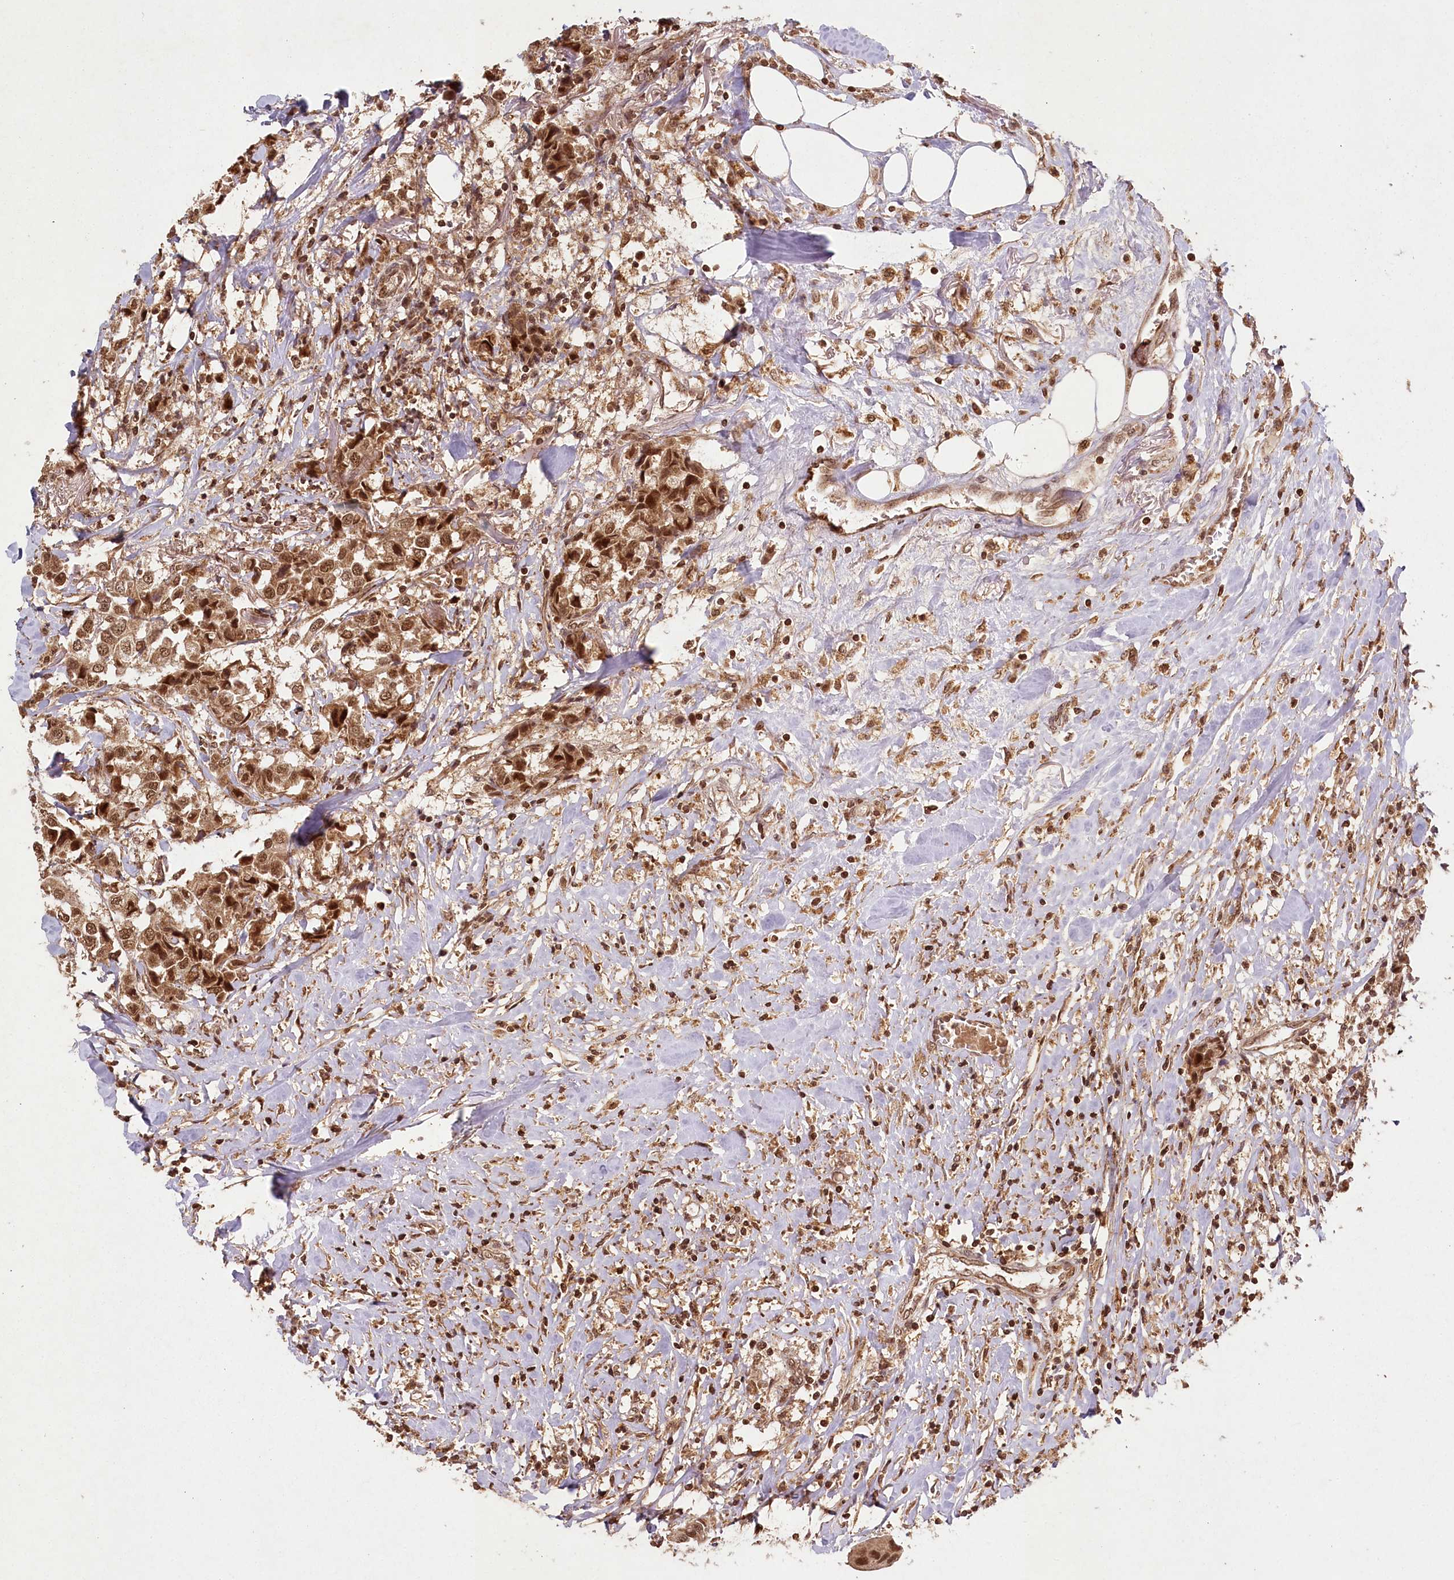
{"staining": {"intensity": "moderate", "quantity": ">75%", "location": "cytoplasmic/membranous,nuclear"}, "tissue": "breast cancer", "cell_type": "Tumor cells", "image_type": "cancer", "snomed": [{"axis": "morphology", "description": "Duct carcinoma"}, {"axis": "topography", "description": "Breast"}], "caption": "Protein analysis of breast cancer tissue exhibits moderate cytoplasmic/membranous and nuclear expression in approximately >75% of tumor cells. (IHC, brightfield microscopy, high magnification).", "gene": "MICU1", "patient": {"sex": "female", "age": 80}}